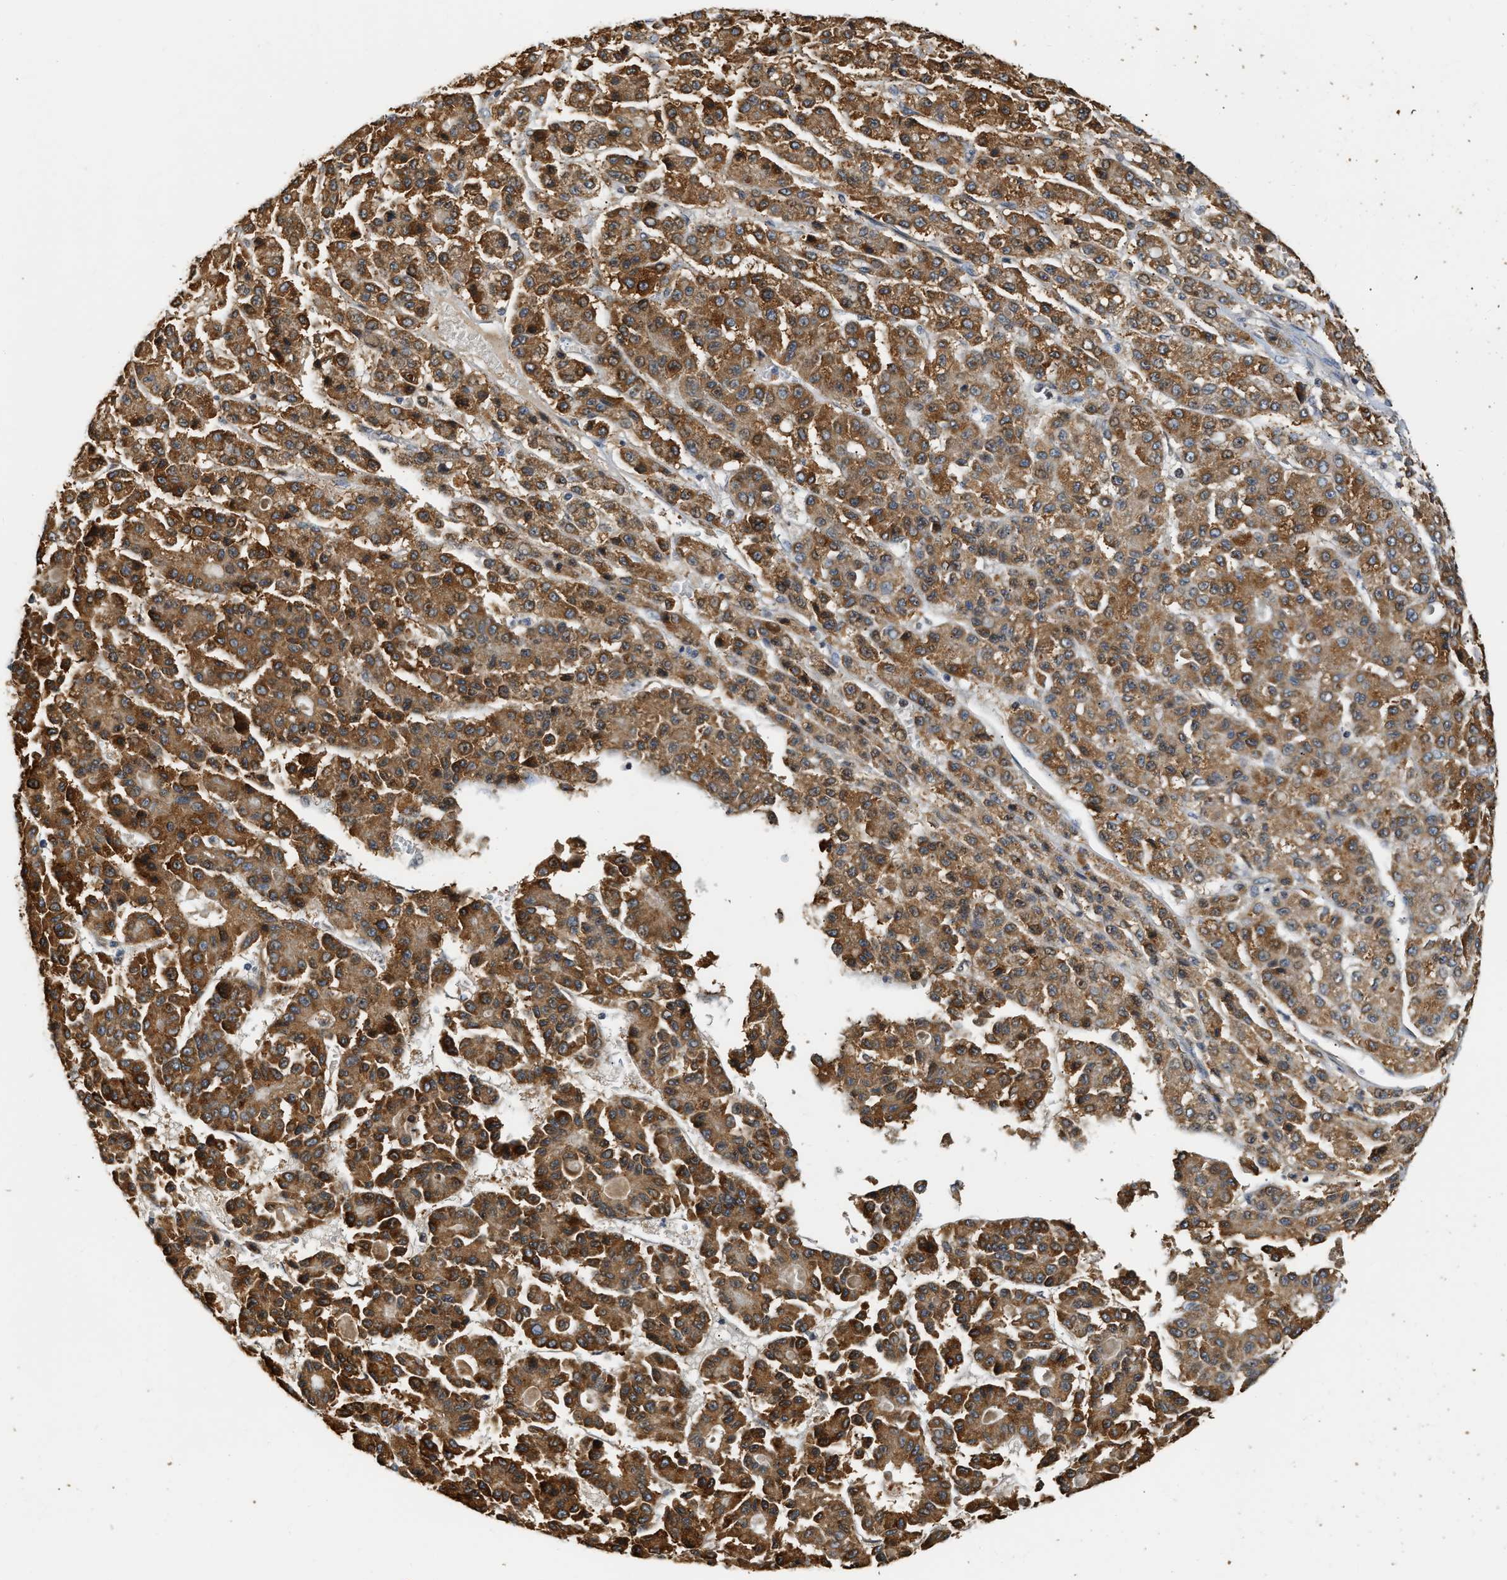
{"staining": {"intensity": "strong", "quantity": ">75%", "location": "cytoplasmic/membranous"}, "tissue": "liver cancer", "cell_type": "Tumor cells", "image_type": "cancer", "snomed": [{"axis": "morphology", "description": "Carcinoma, Hepatocellular, NOS"}, {"axis": "topography", "description": "Liver"}], "caption": "Immunohistochemical staining of human hepatocellular carcinoma (liver) displays high levels of strong cytoplasmic/membranous positivity in about >75% of tumor cells.", "gene": "DEPTOR", "patient": {"sex": "male", "age": 70}}